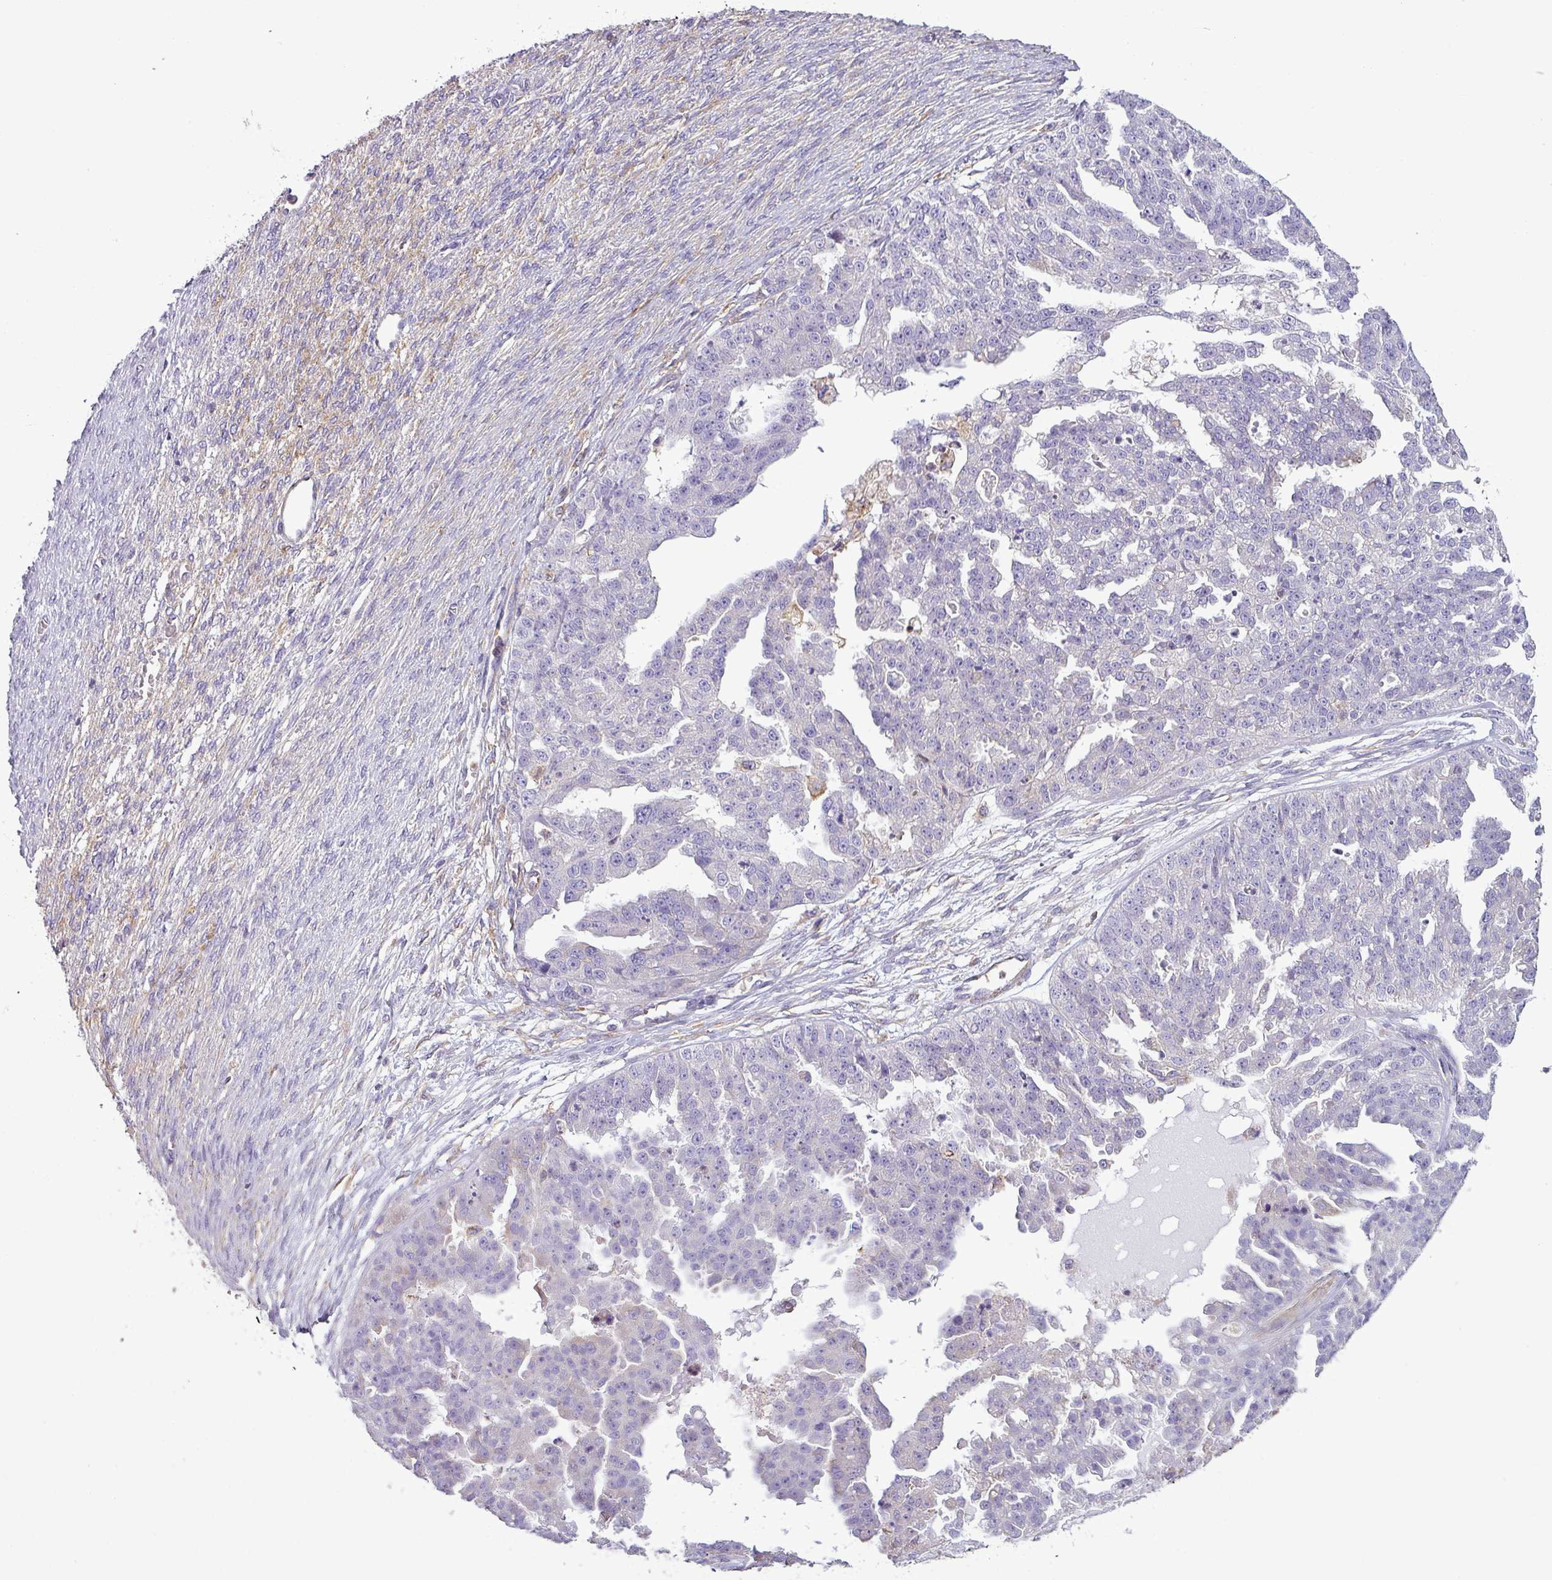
{"staining": {"intensity": "negative", "quantity": "none", "location": "none"}, "tissue": "ovarian cancer", "cell_type": "Tumor cells", "image_type": "cancer", "snomed": [{"axis": "morphology", "description": "Cystadenocarcinoma, serous, NOS"}, {"axis": "topography", "description": "Ovary"}], "caption": "DAB (3,3'-diaminobenzidine) immunohistochemical staining of ovarian serous cystadenocarcinoma displays no significant staining in tumor cells.", "gene": "XNDC1N", "patient": {"sex": "female", "age": 58}}